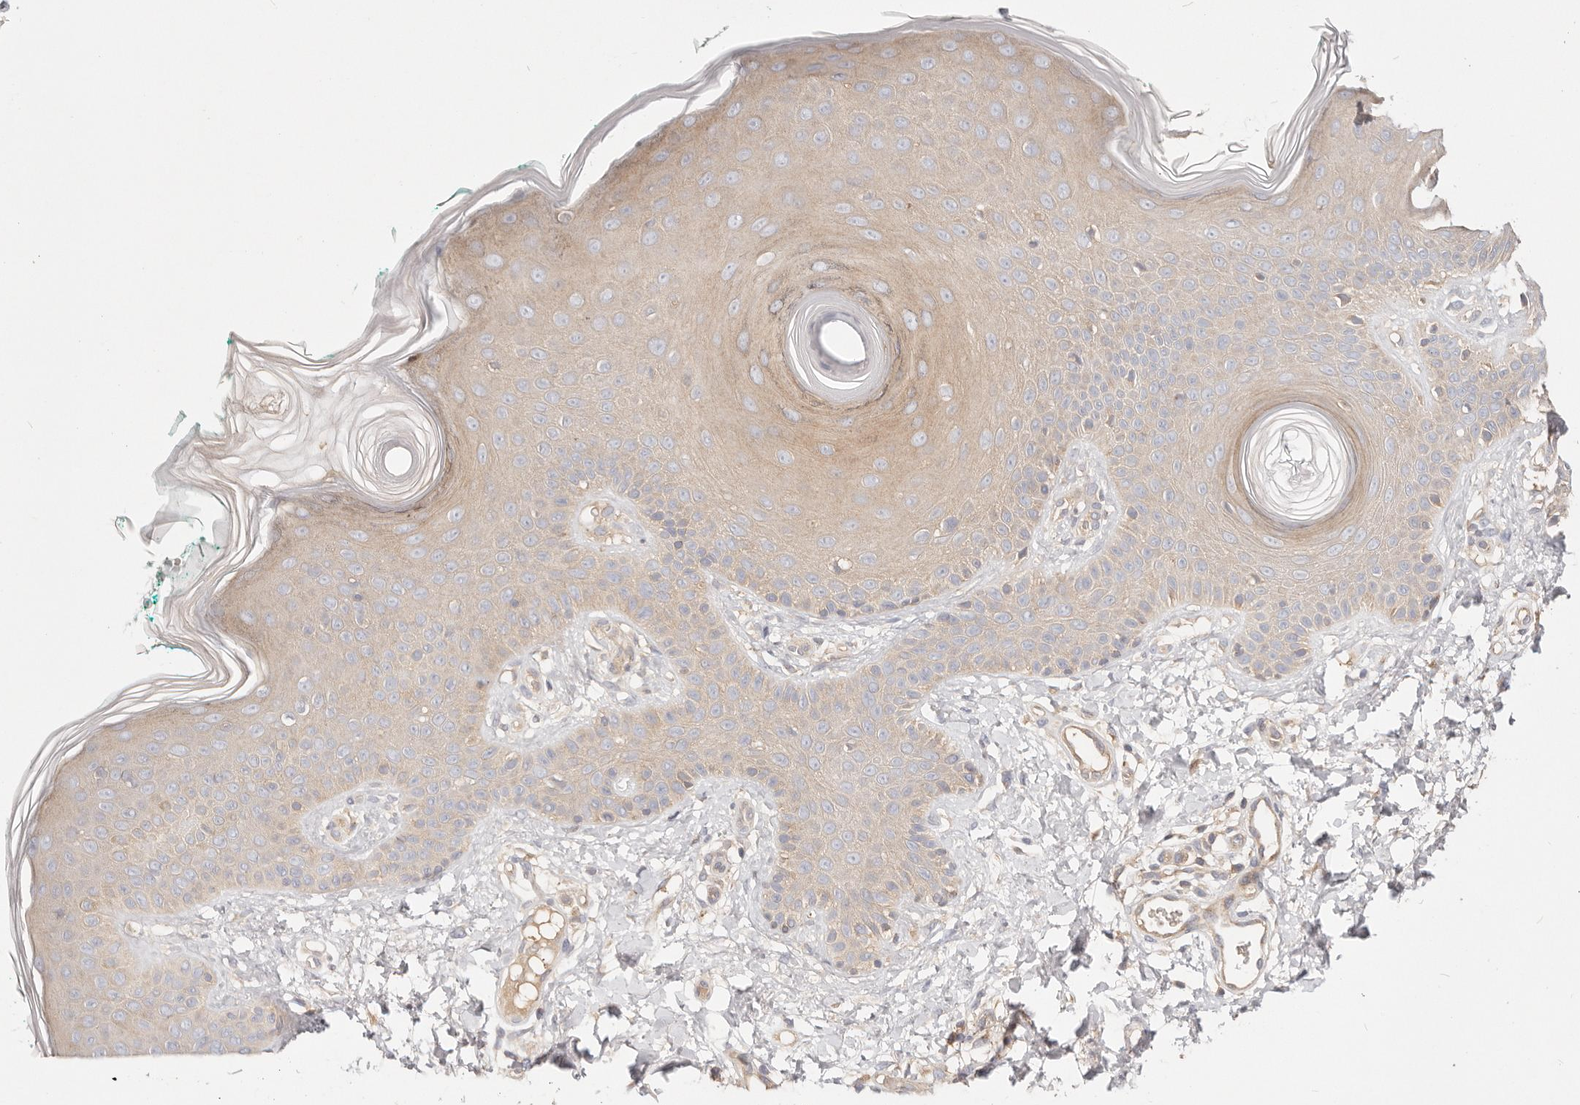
{"staining": {"intensity": "weak", "quantity": ">75%", "location": "cytoplasmic/membranous"}, "tissue": "skin", "cell_type": "Fibroblasts", "image_type": "normal", "snomed": [{"axis": "morphology", "description": "Normal tissue, NOS"}, {"axis": "topography", "description": "Skin"}], "caption": "Immunohistochemistry (IHC) of normal human skin shows low levels of weak cytoplasmic/membranous staining in about >75% of fibroblasts.", "gene": "KCMF1", "patient": {"sex": "male", "age": 37}}